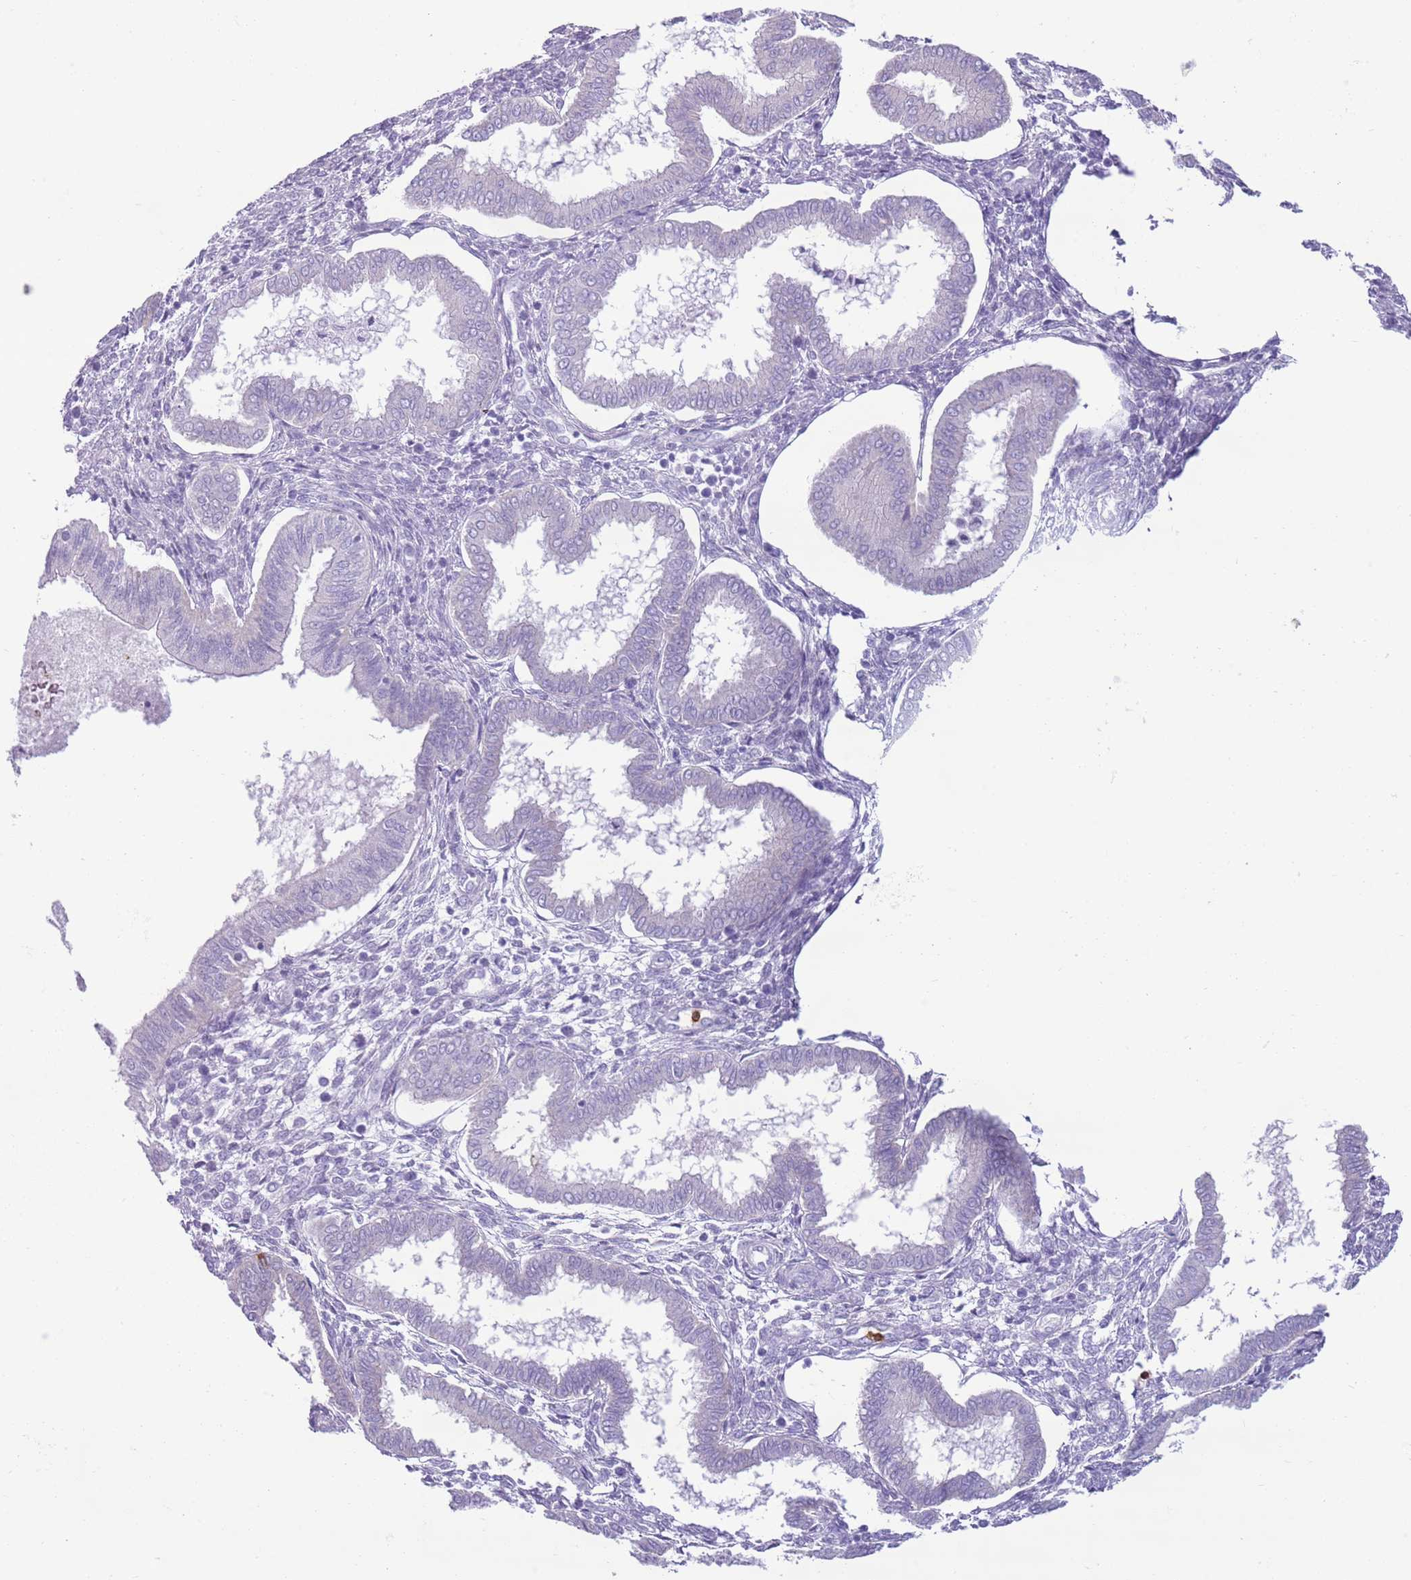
{"staining": {"intensity": "negative", "quantity": "none", "location": "none"}, "tissue": "endometrium", "cell_type": "Cells in endometrial stroma", "image_type": "normal", "snomed": [{"axis": "morphology", "description": "Normal tissue, NOS"}, {"axis": "topography", "description": "Endometrium"}], "caption": "Unremarkable endometrium was stained to show a protein in brown. There is no significant staining in cells in endometrial stroma.", "gene": "CD177", "patient": {"sex": "female", "age": 24}}